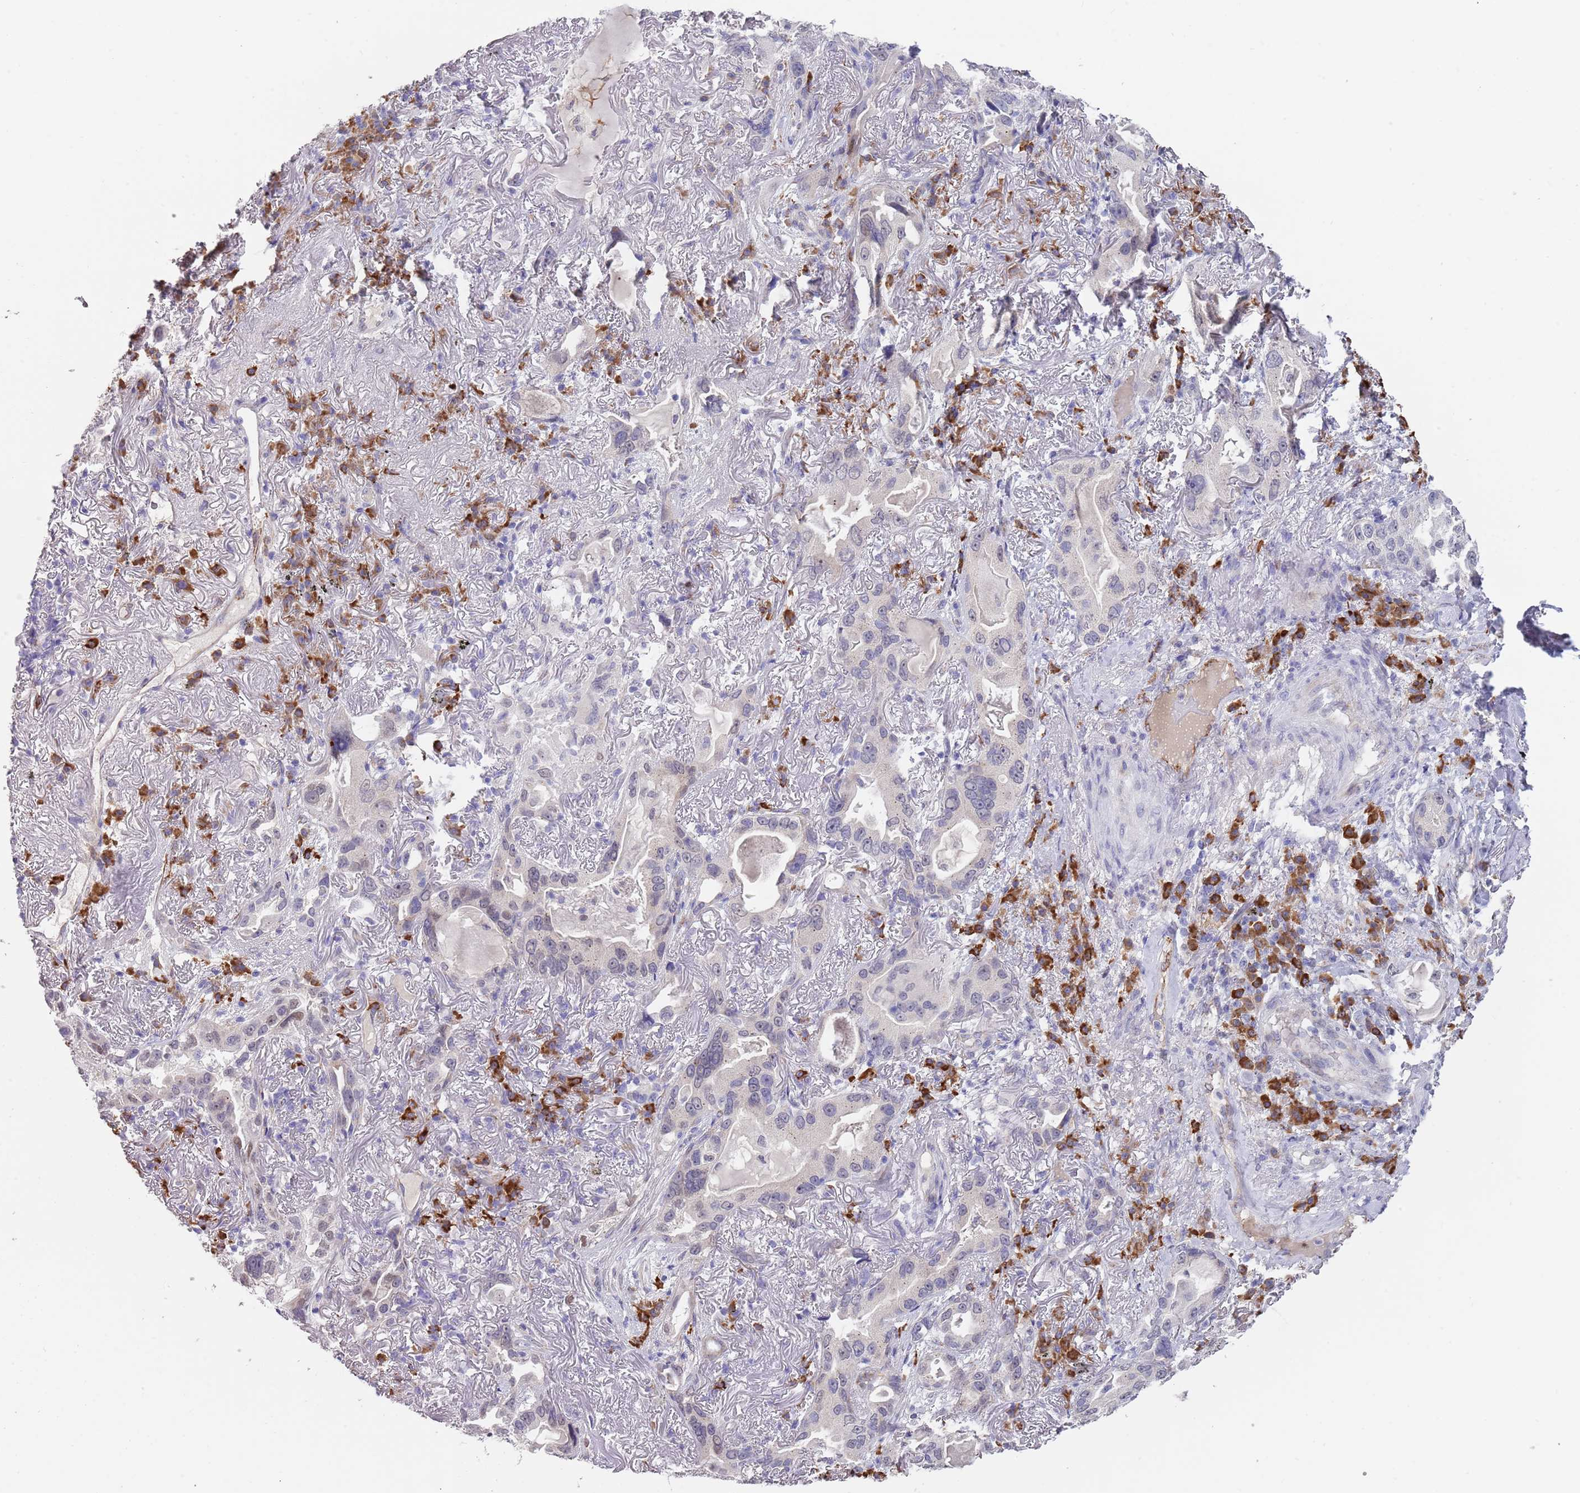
{"staining": {"intensity": "negative", "quantity": "none", "location": "none"}, "tissue": "lung cancer", "cell_type": "Tumor cells", "image_type": "cancer", "snomed": [{"axis": "morphology", "description": "Adenocarcinoma, NOS"}, {"axis": "topography", "description": "Lung"}], "caption": "DAB (3,3'-diaminobenzidine) immunohistochemical staining of lung cancer demonstrates no significant staining in tumor cells.", "gene": "TNRC6C", "patient": {"sex": "female", "age": 69}}